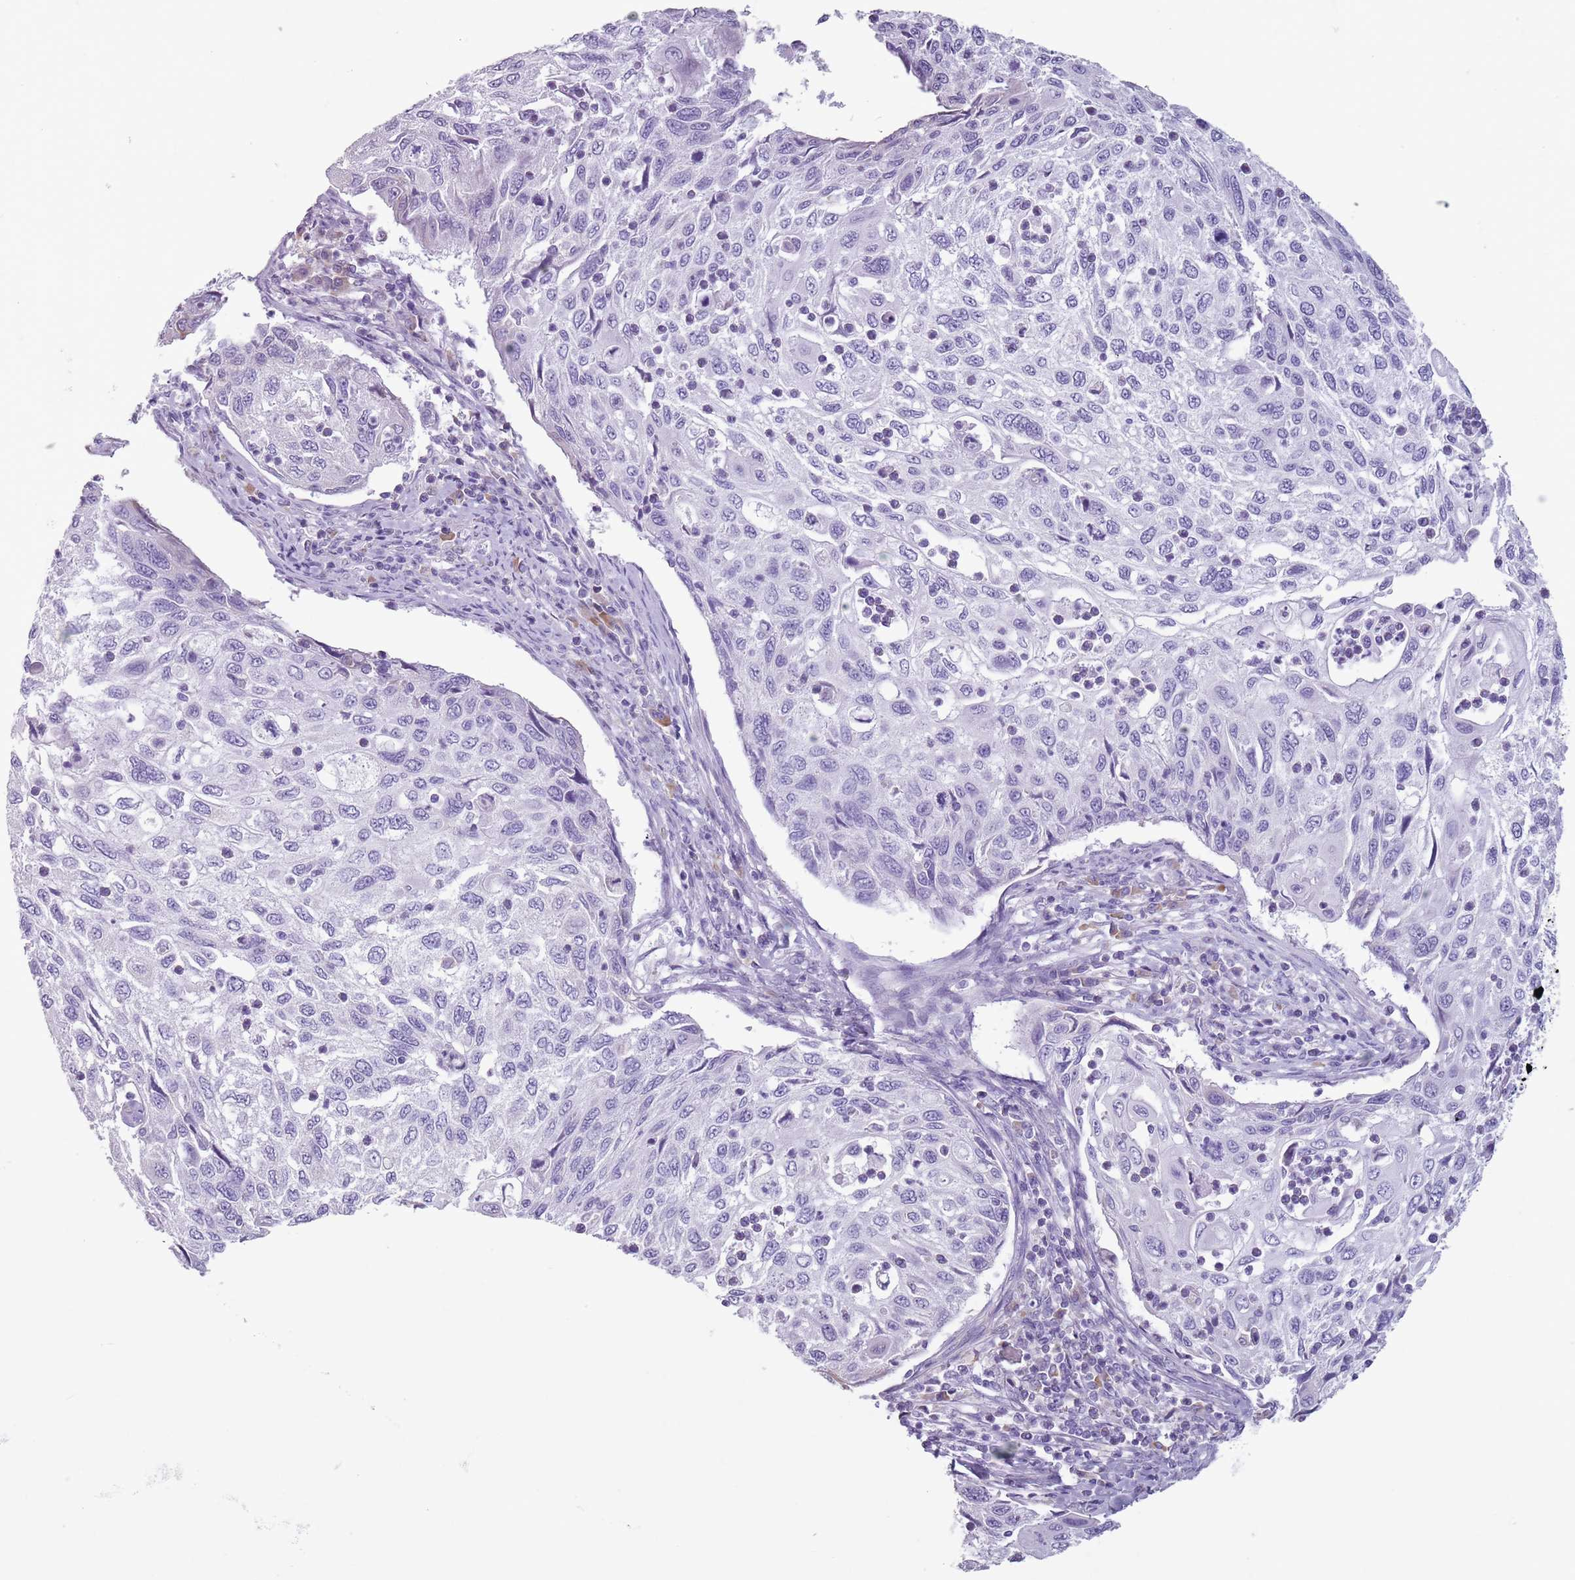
{"staining": {"intensity": "negative", "quantity": "none", "location": "none"}, "tissue": "cervical cancer", "cell_type": "Tumor cells", "image_type": "cancer", "snomed": [{"axis": "morphology", "description": "Squamous cell carcinoma, NOS"}, {"axis": "topography", "description": "Cervix"}], "caption": "This is an immunohistochemistry (IHC) image of cervical squamous cell carcinoma. There is no expression in tumor cells.", "gene": "HYOU1", "patient": {"sex": "female", "age": 70}}